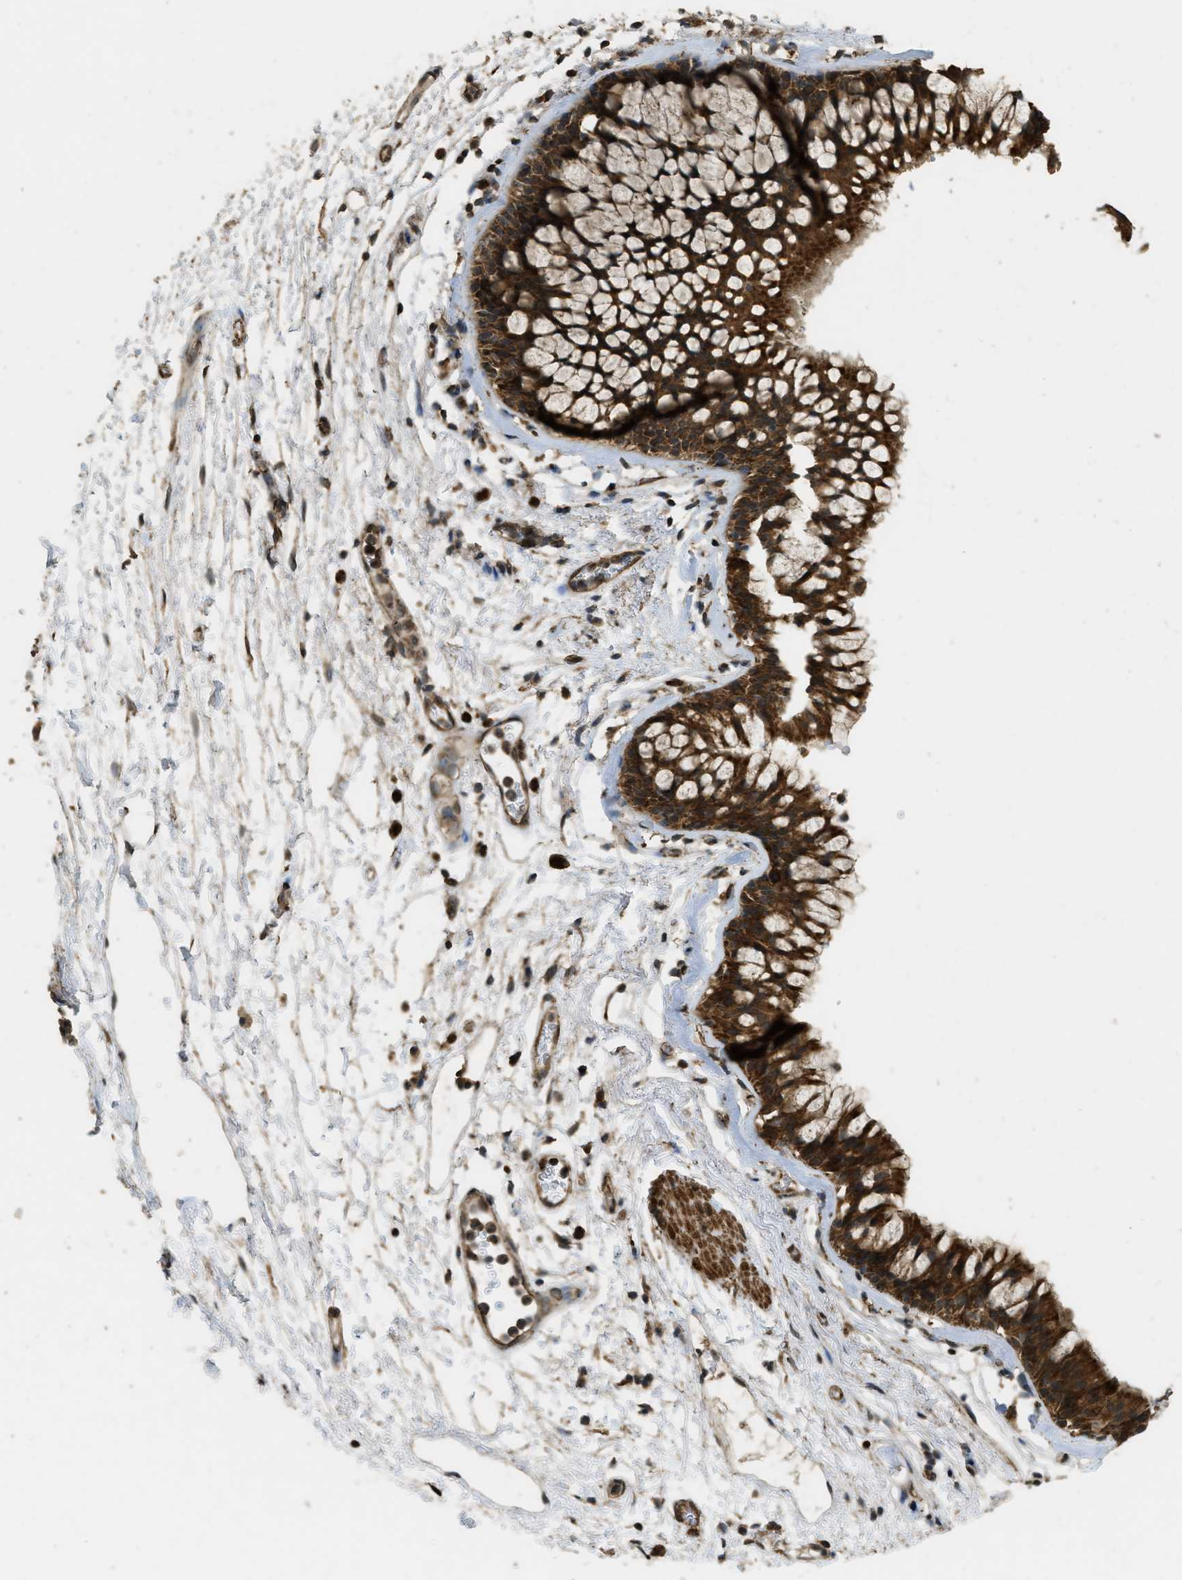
{"staining": {"intensity": "strong", "quantity": ">75%", "location": "cytoplasmic/membranous"}, "tissue": "bronchus", "cell_type": "Respiratory epithelial cells", "image_type": "normal", "snomed": [{"axis": "morphology", "description": "Normal tissue, NOS"}, {"axis": "topography", "description": "Cartilage tissue"}, {"axis": "topography", "description": "Bronchus"}], "caption": "This image exhibits benign bronchus stained with immunohistochemistry to label a protein in brown. The cytoplasmic/membranous of respiratory epithelial cells show strong positivity for the protein. Nuclei are counter-stained blue.", "gene": "CTPS1", "patient": {"sex": "female", "age": 53}}